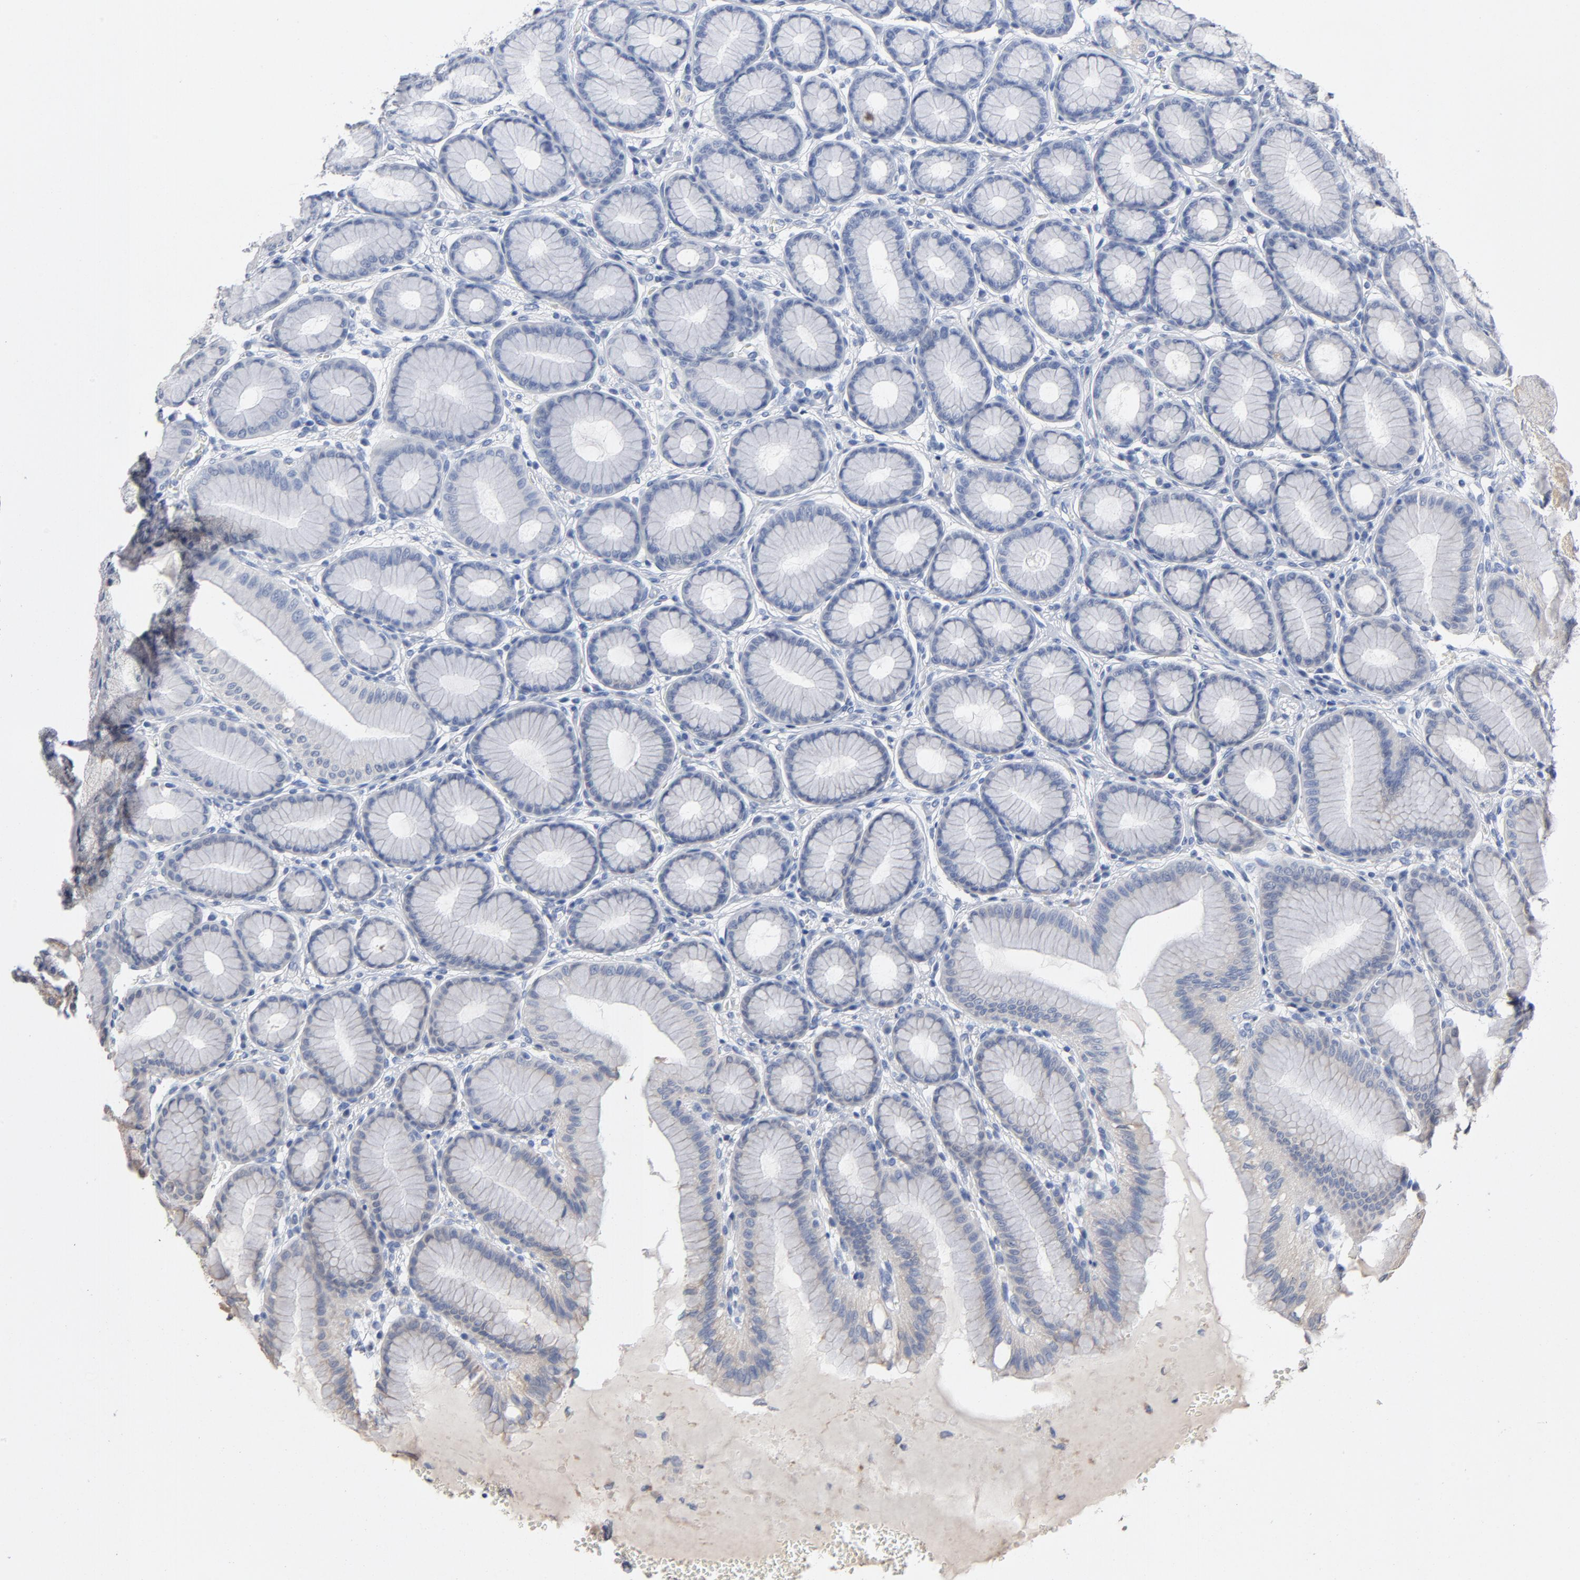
{"staining": {"intensity": "negative", "quantity": "none", "location": "none"}, "tissue": "stomach", "cell_type": "Glandular cells", "image_type": "normal", "snomed": [{"axis": "morphology", "description": "Normal tissue, NOS"}, {"axis": "topography", "description": "Stomach"}, {"axis": "topography", "description": "Stomach, lower"}], "caption": "DAB immunohistochemical staining of benign stomach displays no significant expression in glandular cells.", "gene": "CCDC134", "patient": {"sex": "male", "age": 76}}